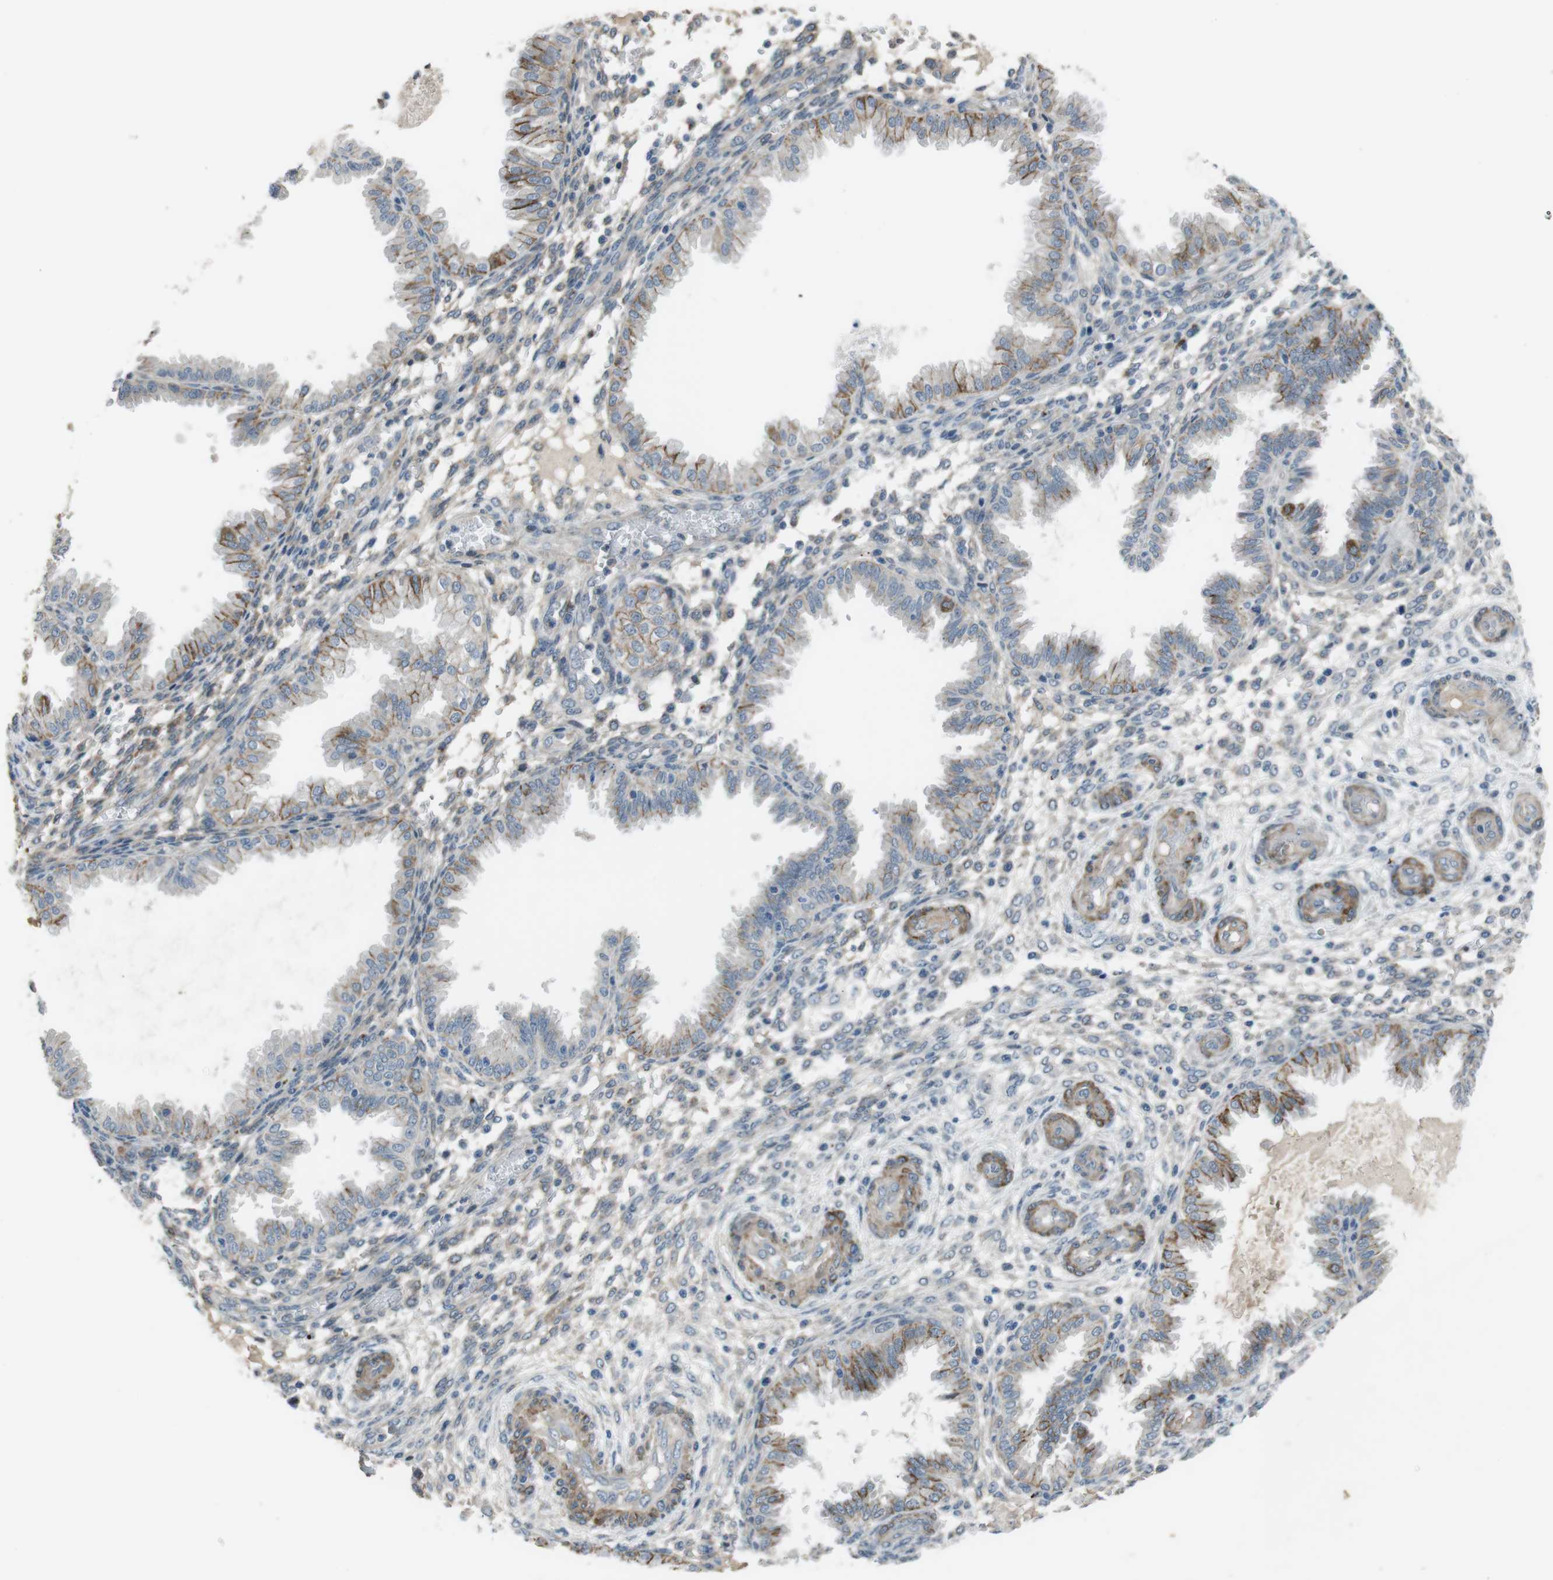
{"staining": {"intensity": "weak", "quantity": "<25%", "location": "cytoplasmic/membranous"}, "tissue": "endometrium", "cell_type": "Cells in endometrial stroma", "image_type": "normal", "snomed": [{"axis": "morphology", "description": "Normal tissue, NOS"}, {"axis": "topography", "description": "Endometrium"}], "caption": "A micrograph of endometrium stained for a protein reveals no brown staining in cells in endometrial stroma.", "gene": "ANK2", "patient": {"sex": "female", "age": 33}}